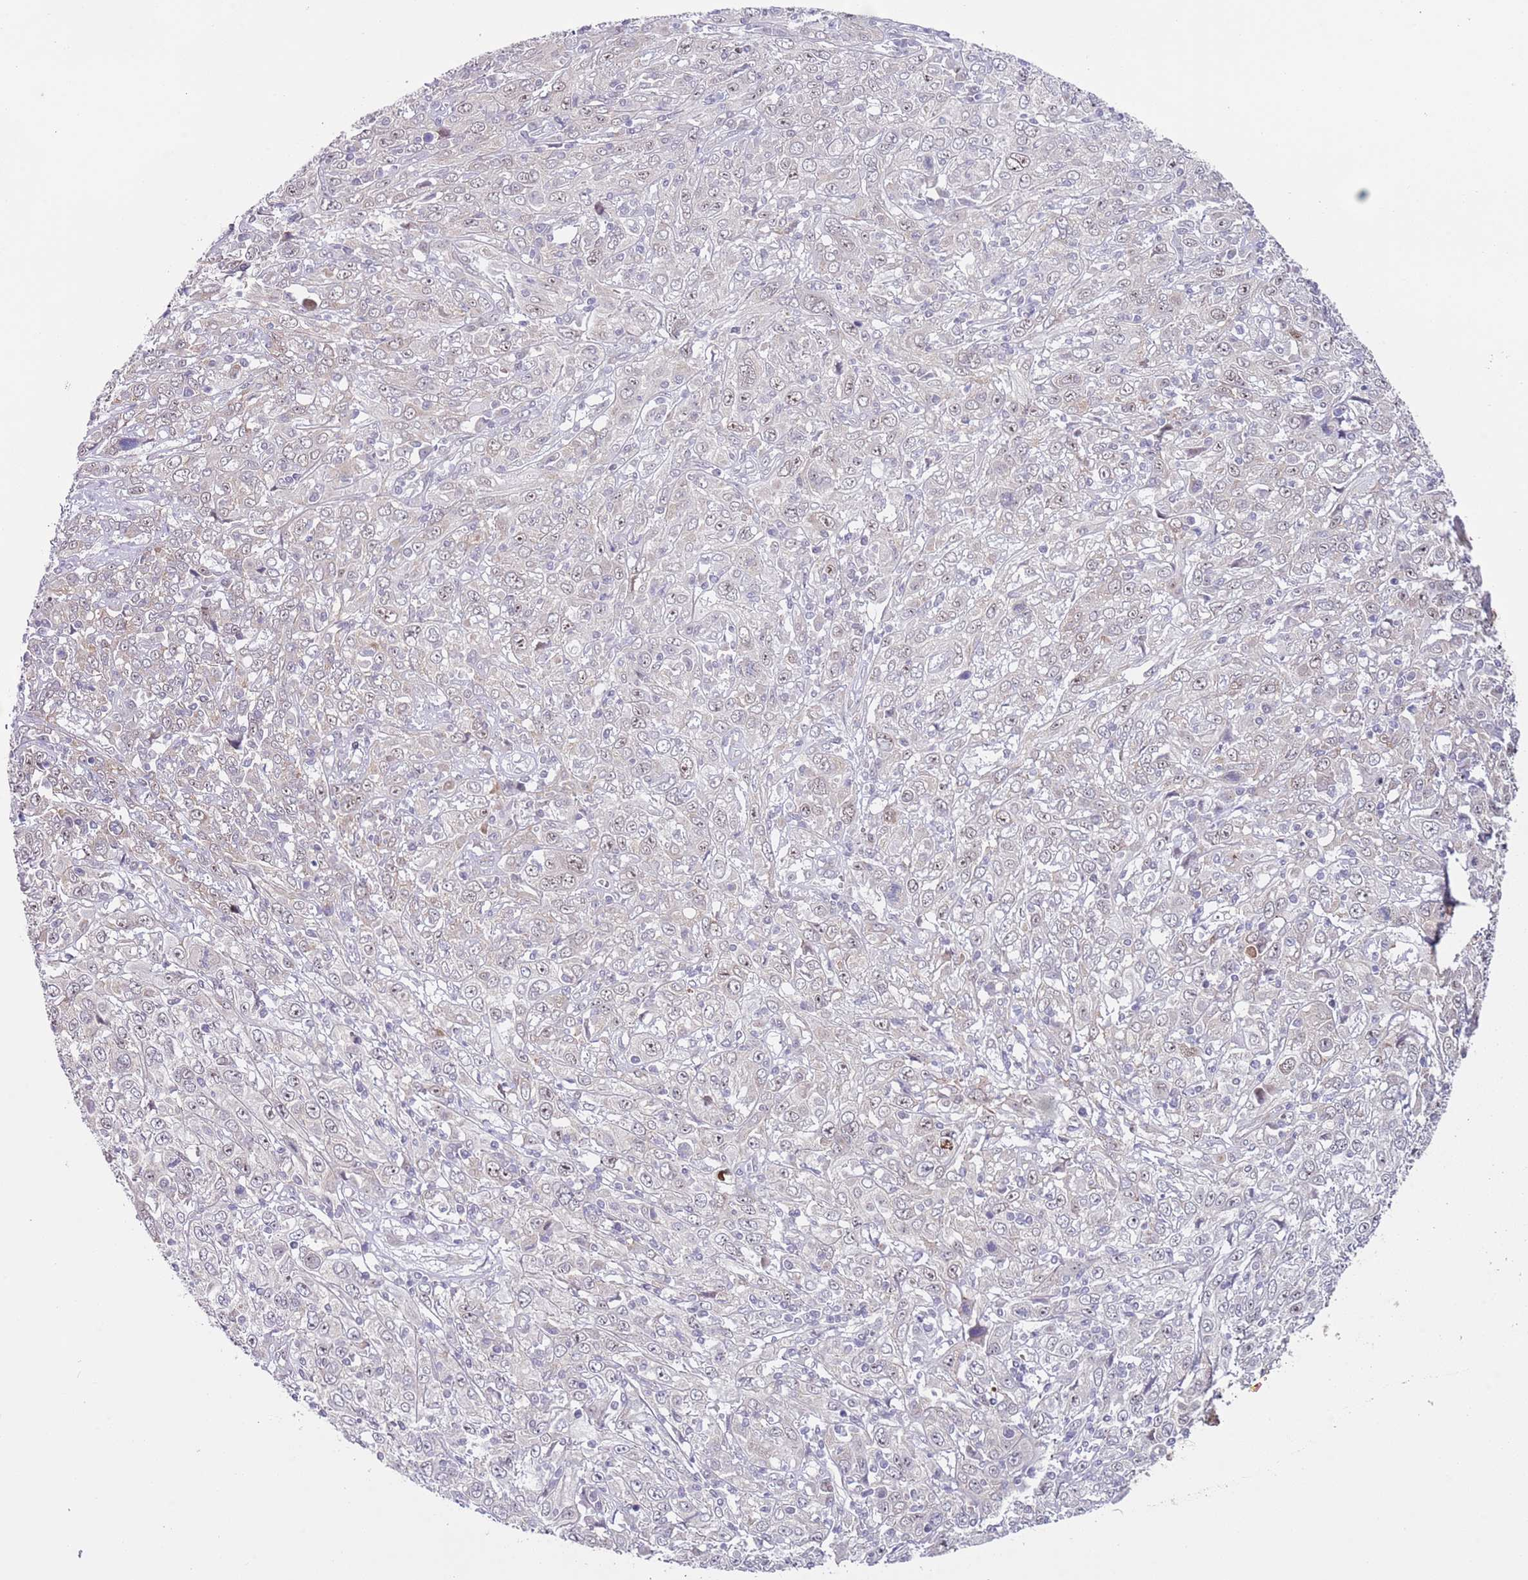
{"staining": {"intensity": "weak", "quantity": "<25%", "location": "nuclear"}, "tissue": "cervical cancer", "cell_type": "Tumor cells", "image_type": "cancer", "snomed": [{"axis": "morphology", "description": "Squamous cell carcinoma, NOS"}, {"axis": "topography", "description": "Cervix"}], "caption": "This is a image of immunohistochemistry staining of cervical cancer (squamous cell carcinoma), which shows no expression in tumor cells. Nuclei are stained in blue.", "gene": "SLC25A32", "patient": {"sex": "female", "age": 46}}